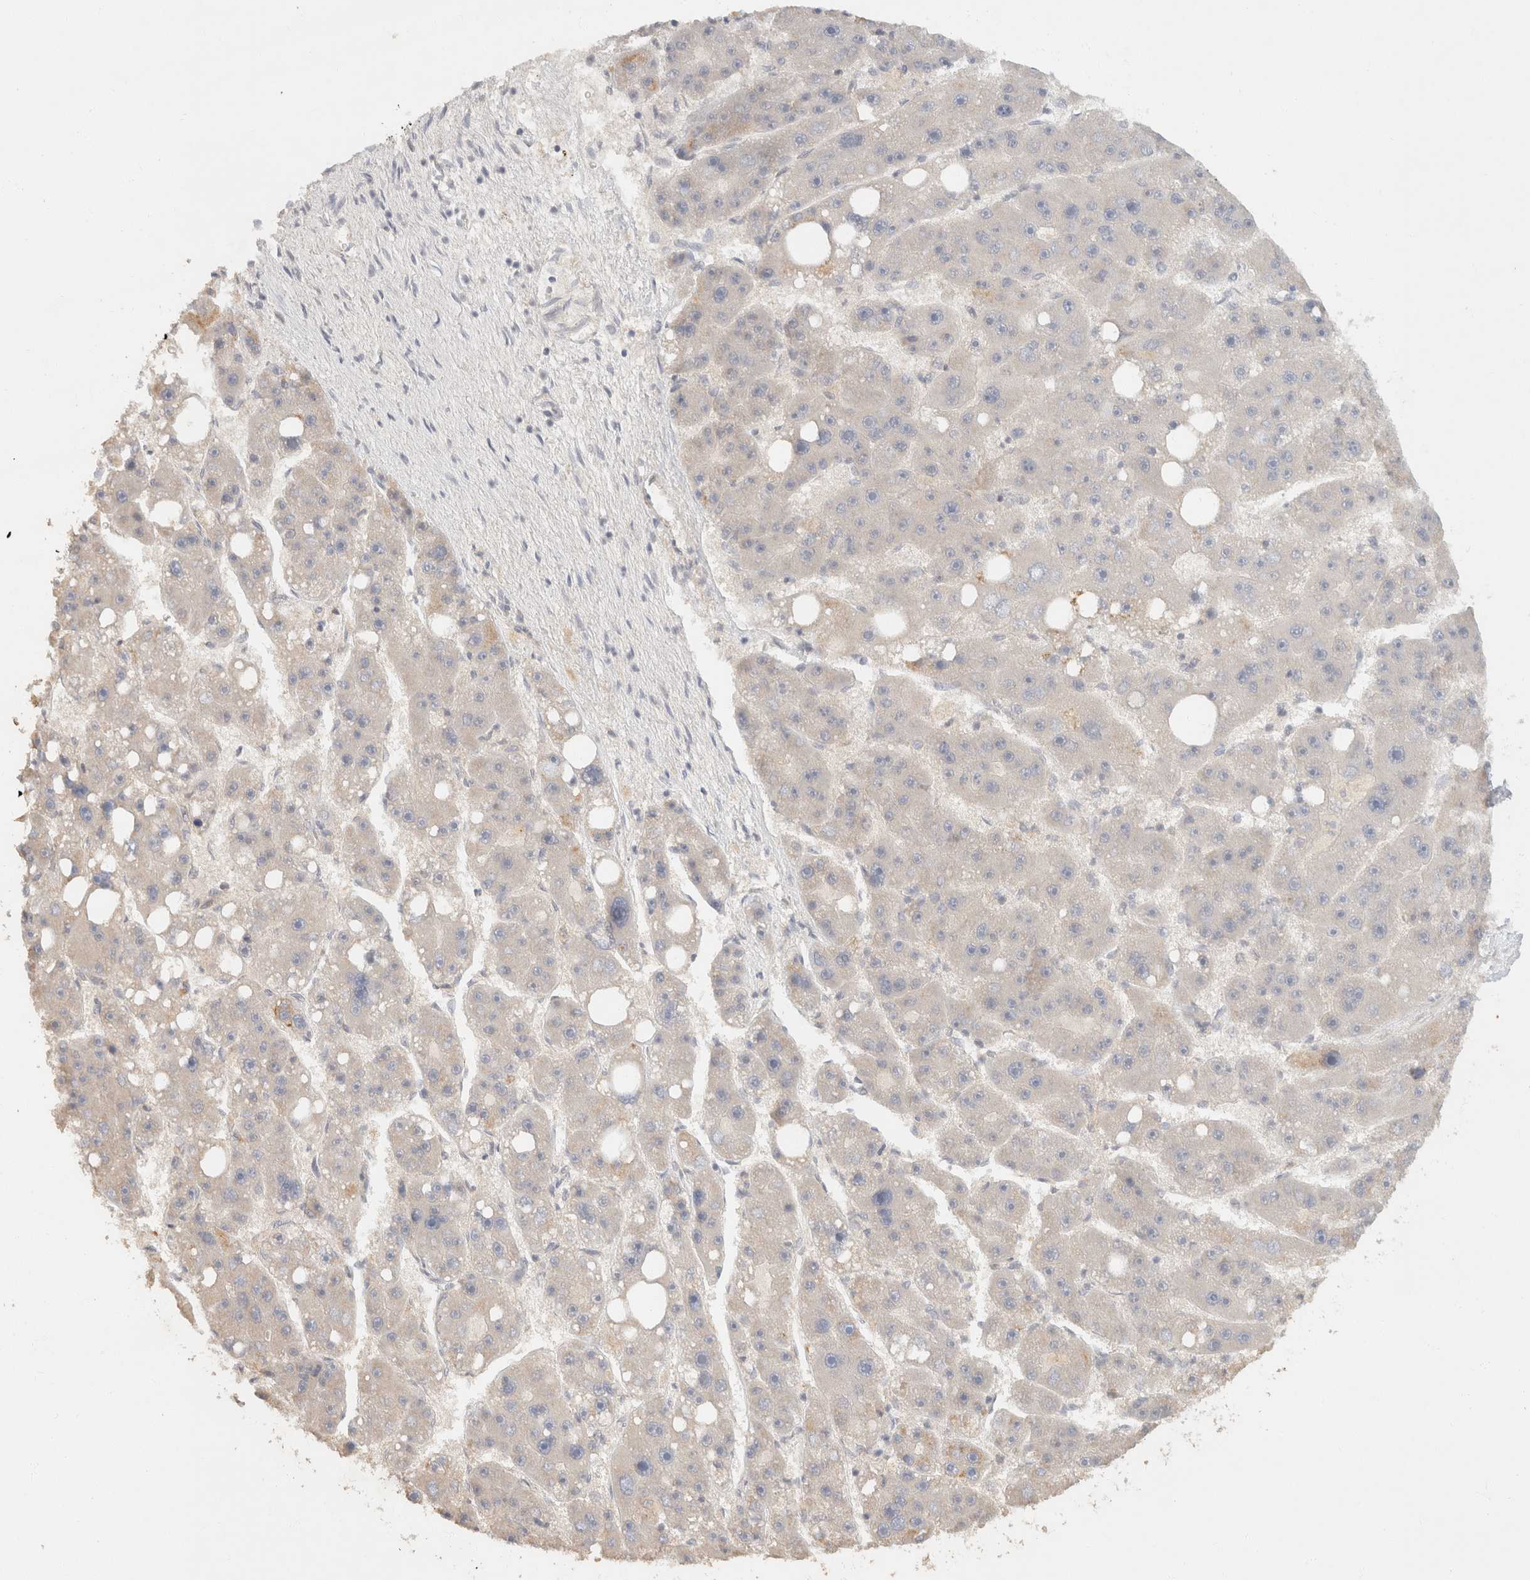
{"staining": {"intensity": "negative", "quantity": "none", "location": "none"}, "tissue": "liver cancer", "cell_type": "Tumor cells", "image_type": "cancer", "snomed": [{"axis": "morphology", "description": "Carcinoma, Hepatocellular, NOS"}, {"axis": "topography", "description": "Liver"}], "caption": "High power microscopy histopathology image of an immunohistochemistry (IHC) photomicrograph of liver hepatocellular carcinoma, revealing no significant expression in tumor cells.", "gene": "TACC1", "patient": {"sex": "female", "age": 61}}